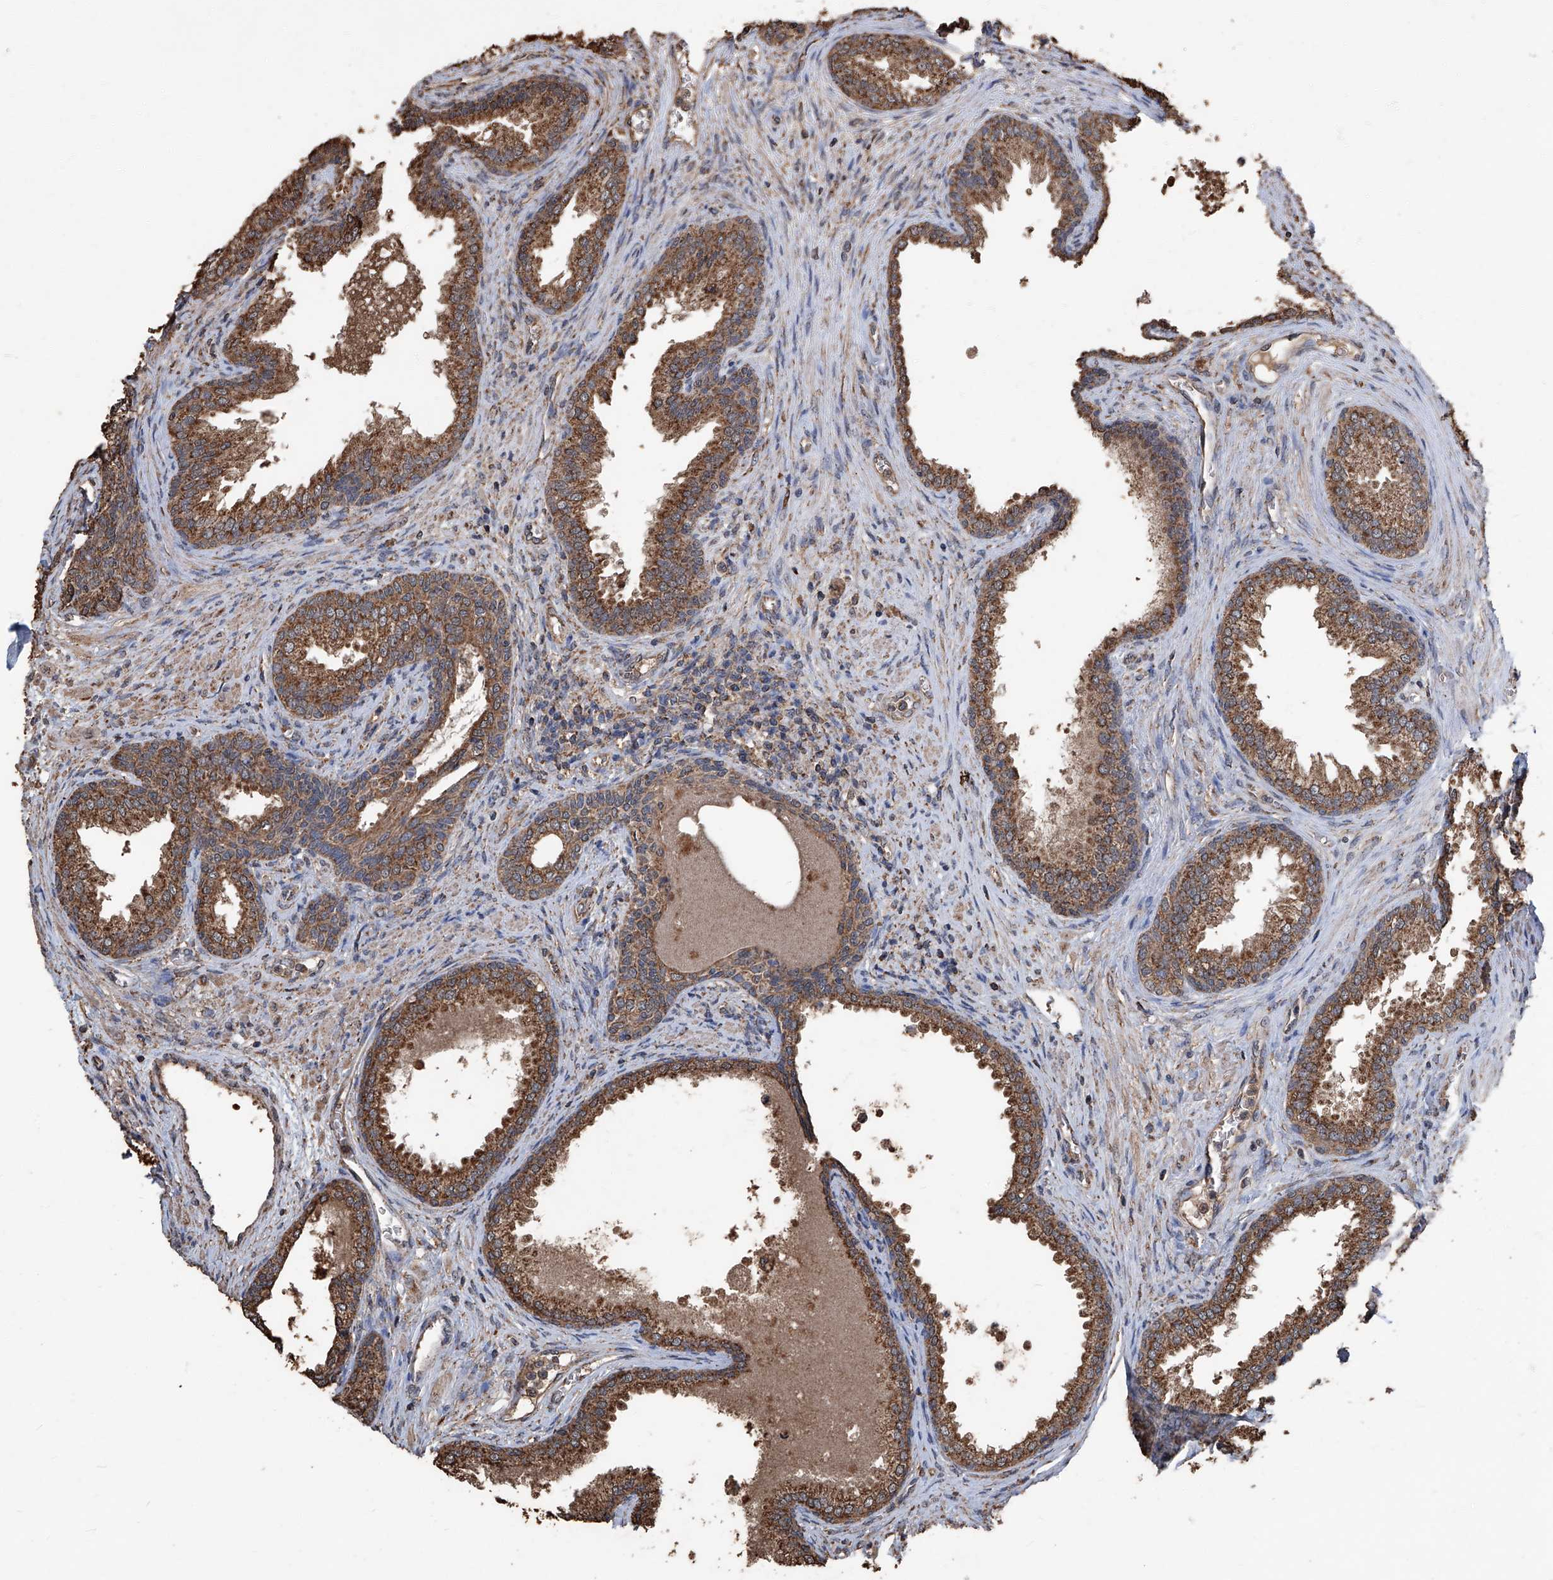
{"staining": {"intensity": "moderate", "quantity": ">75%", "location": "cytoplasmic/membranous"}, "tissue": "prostate", "cell_type": "Glandular cells", "image_type": "normal", "snomed": [{"axis": "morphology", "description": "Normal tissue, NOS"}, {"axis": "topography", "description": "Prostate"}], "caption": "Brown immunohistochemical staining in benign human prostate demonstrates moderate cytoplasmic/membranous positivity in approximately >75% of glandular cells.", "gene": "STARD7", "patient": {"sex": "male", "age": 76}}